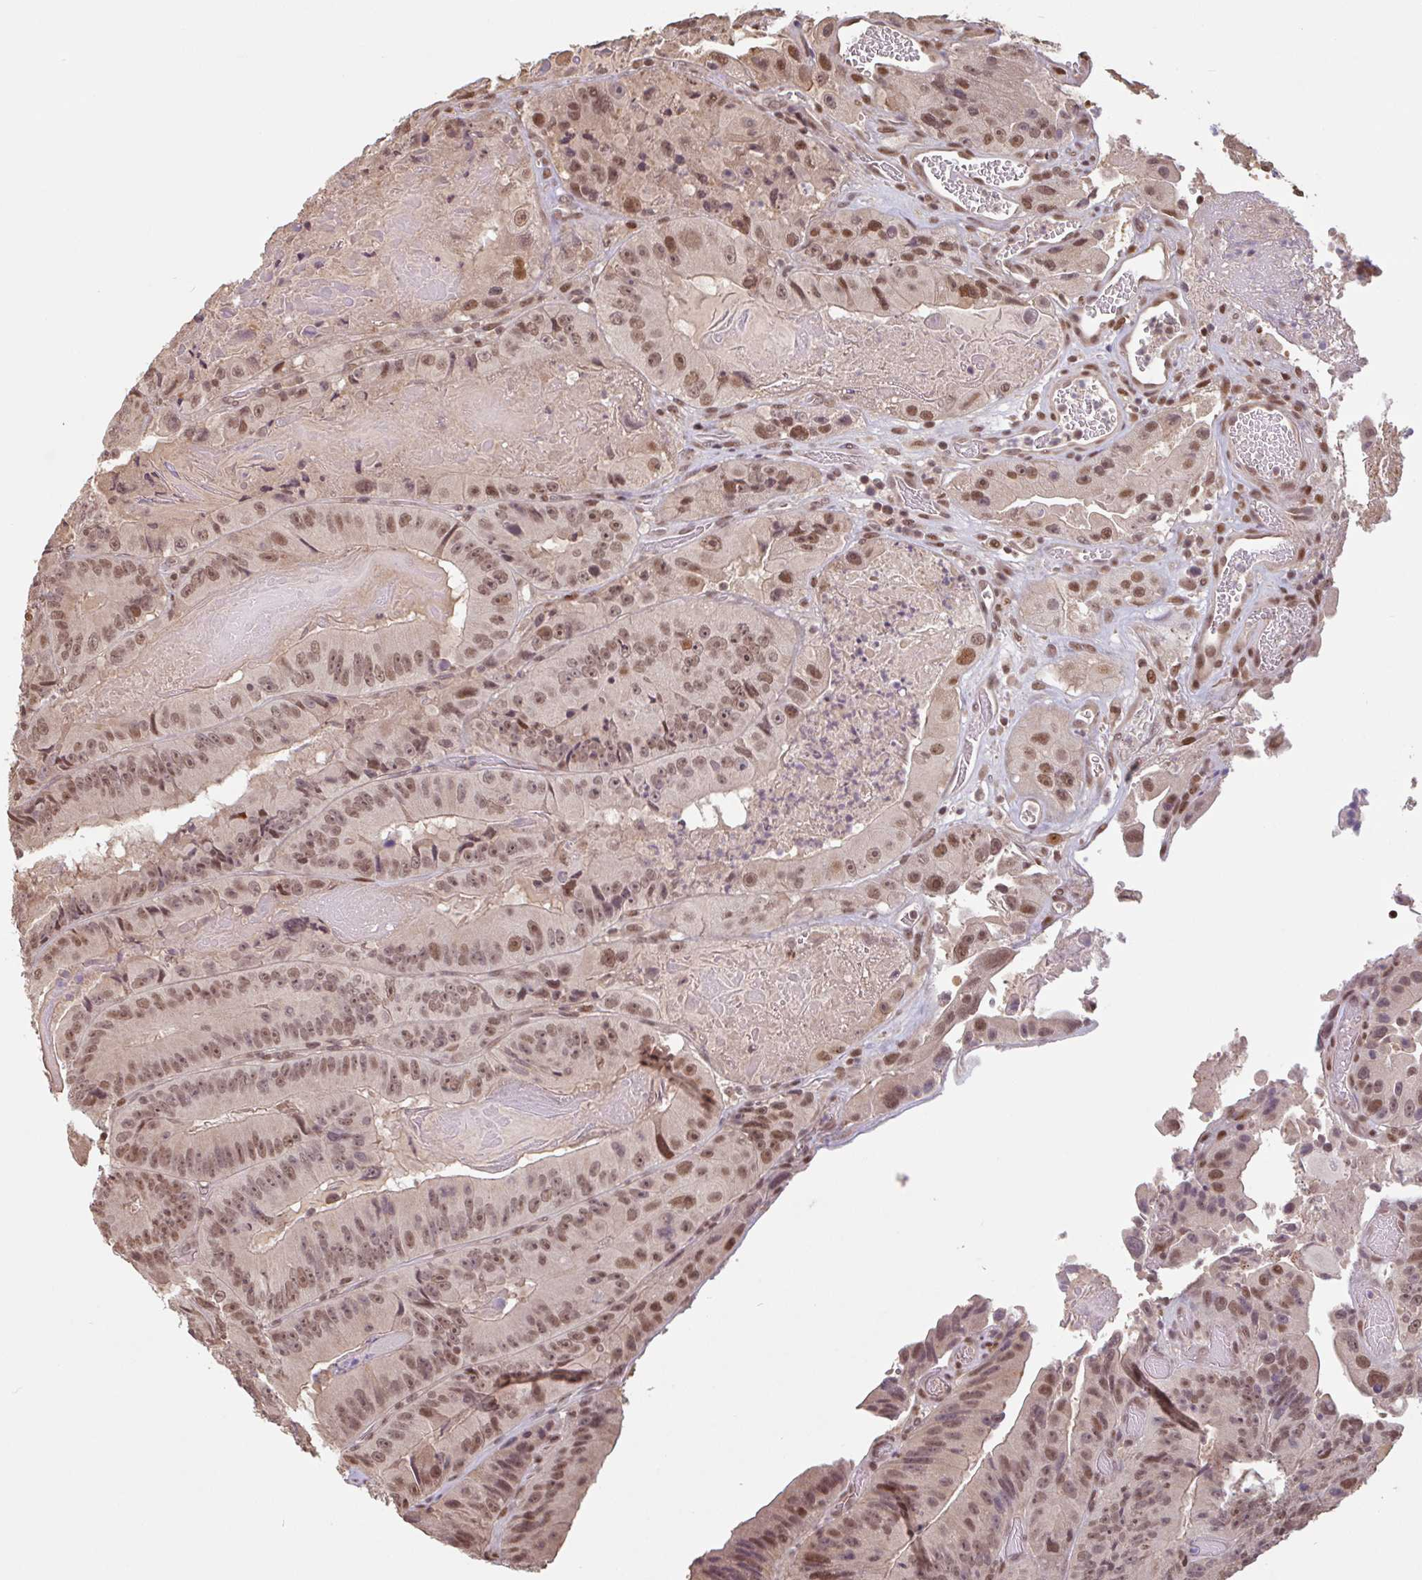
{"staining": {"intensity": "moderate", "quantity": ">75%", "location": "nuclear"}, "tissue": "colorectal cancer", "cell_type": "Tumor cells", "image_type": "cancer", "snomed": [{"axis": "morphology", "description": "Adenocarcinoma, NOS"}, {"axis": "topography", "description": "Colon"}], "caption": "Protein staining exhibits moderate nuclear staining in approximately >75% of tumor cells in colorectal adenocarcinoma. The staining was performed using DAB, with brown indicating positive protein expression. Nuclei are stained blue with hematoxylin.", "gene": "DR1", "patient": {"sex": "female", "age": 86}}